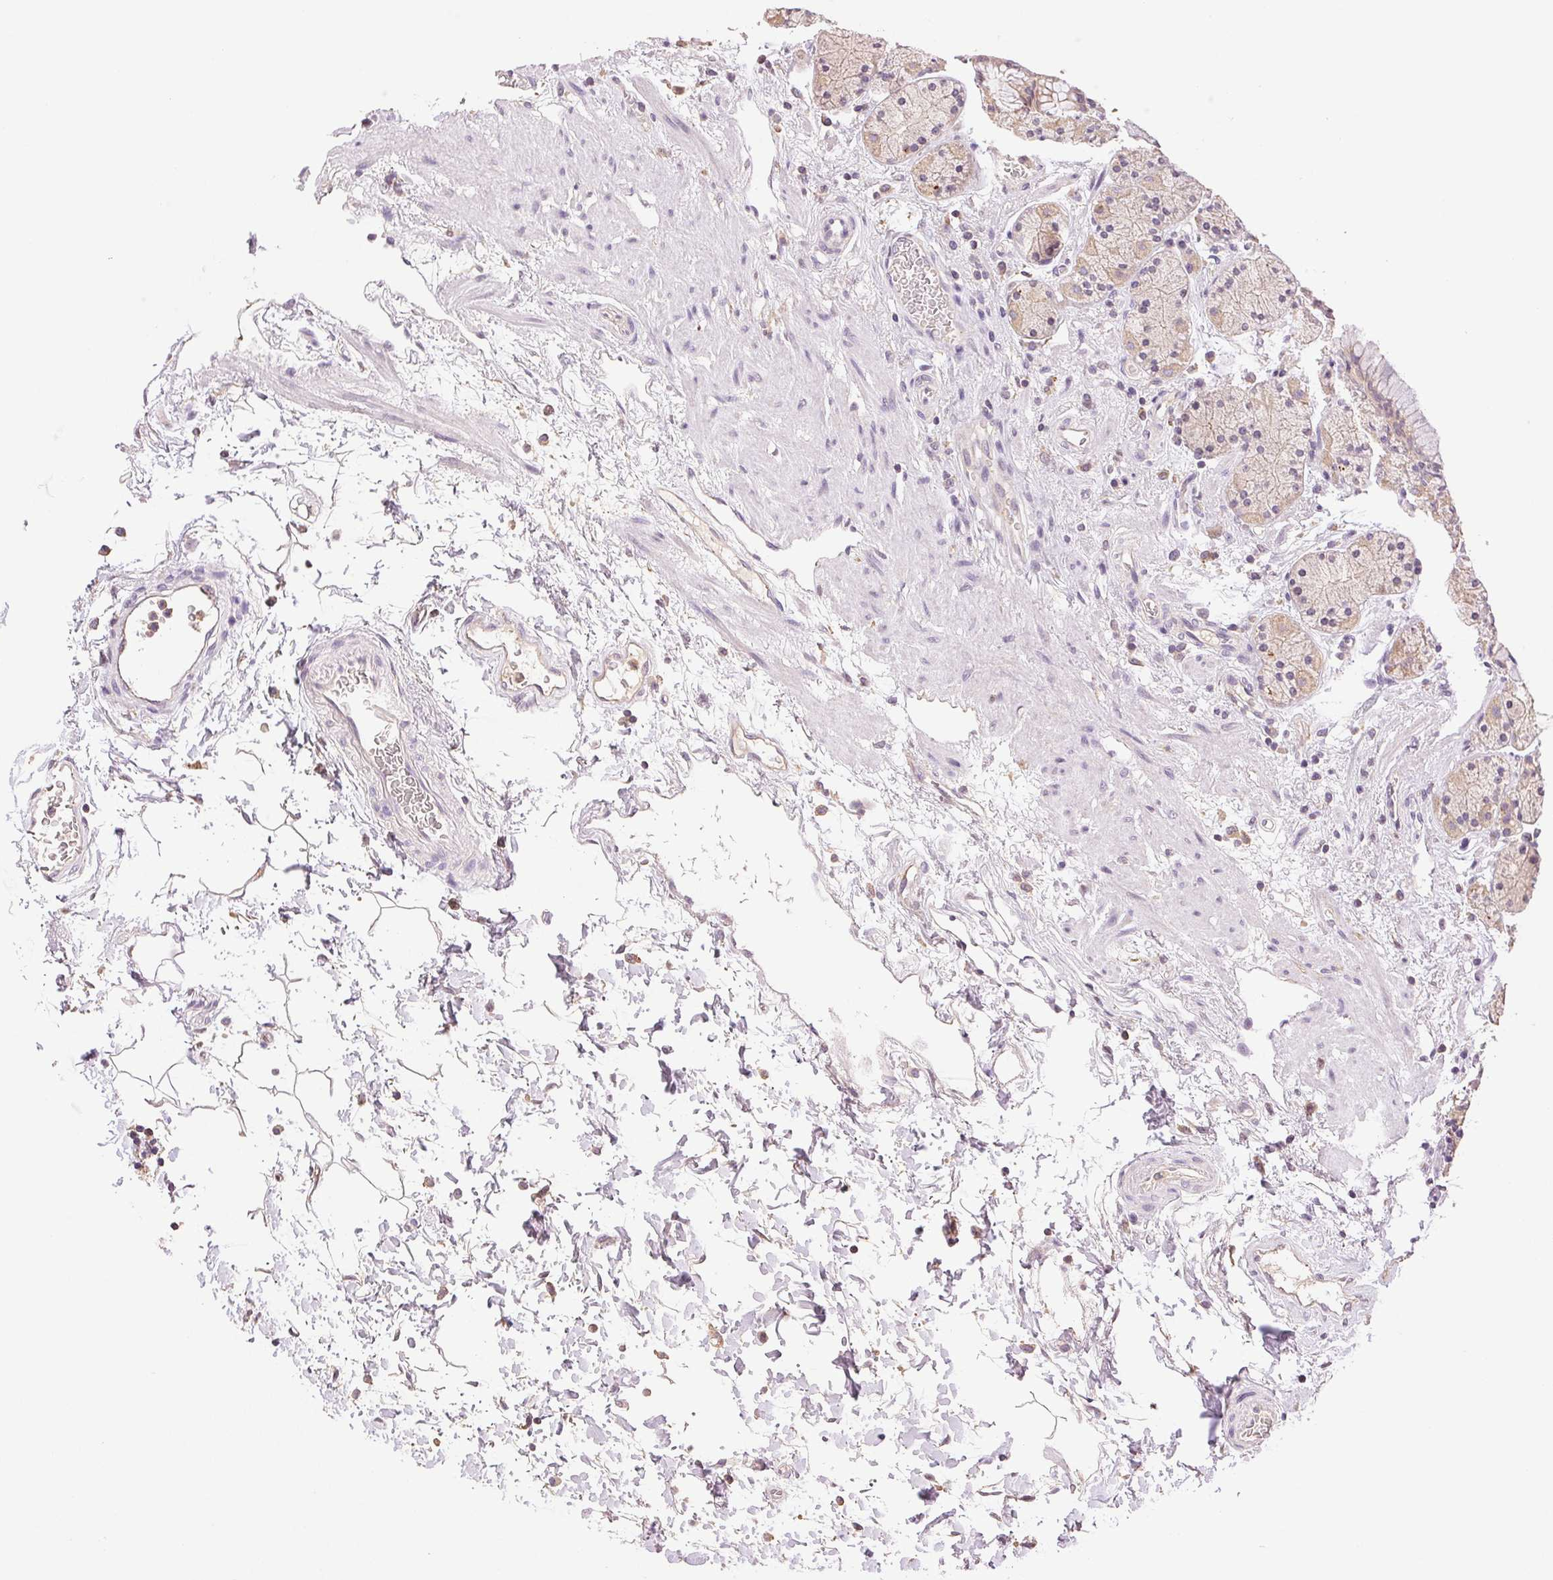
{"staining": {"intensity": "weak", "quantity": "25%-75%", "location": "cytoplasmic/membranous"}, "tissue": "stomach", "cell_type": "Glandular cells", "image_type": "normal", "snomed": [{"axis": "morphology", "description": "Normal tissue, NOS"}, {"axis": "topography", "description": "Stomach, upper"}, {"axis": "topography", "description": "Stomach"}], "caption": "Immunohistochemical staining of benign stomach exhibits 25%-75% levels of weak cytoplasmic/membranous protein staining in approximately 25%-75% of glandular cells. (brown staining indicates protein expression, while blue staining denotes nuclei).", "gene": "TMEM253", "patient": {"sex": "male", "age": 62}}